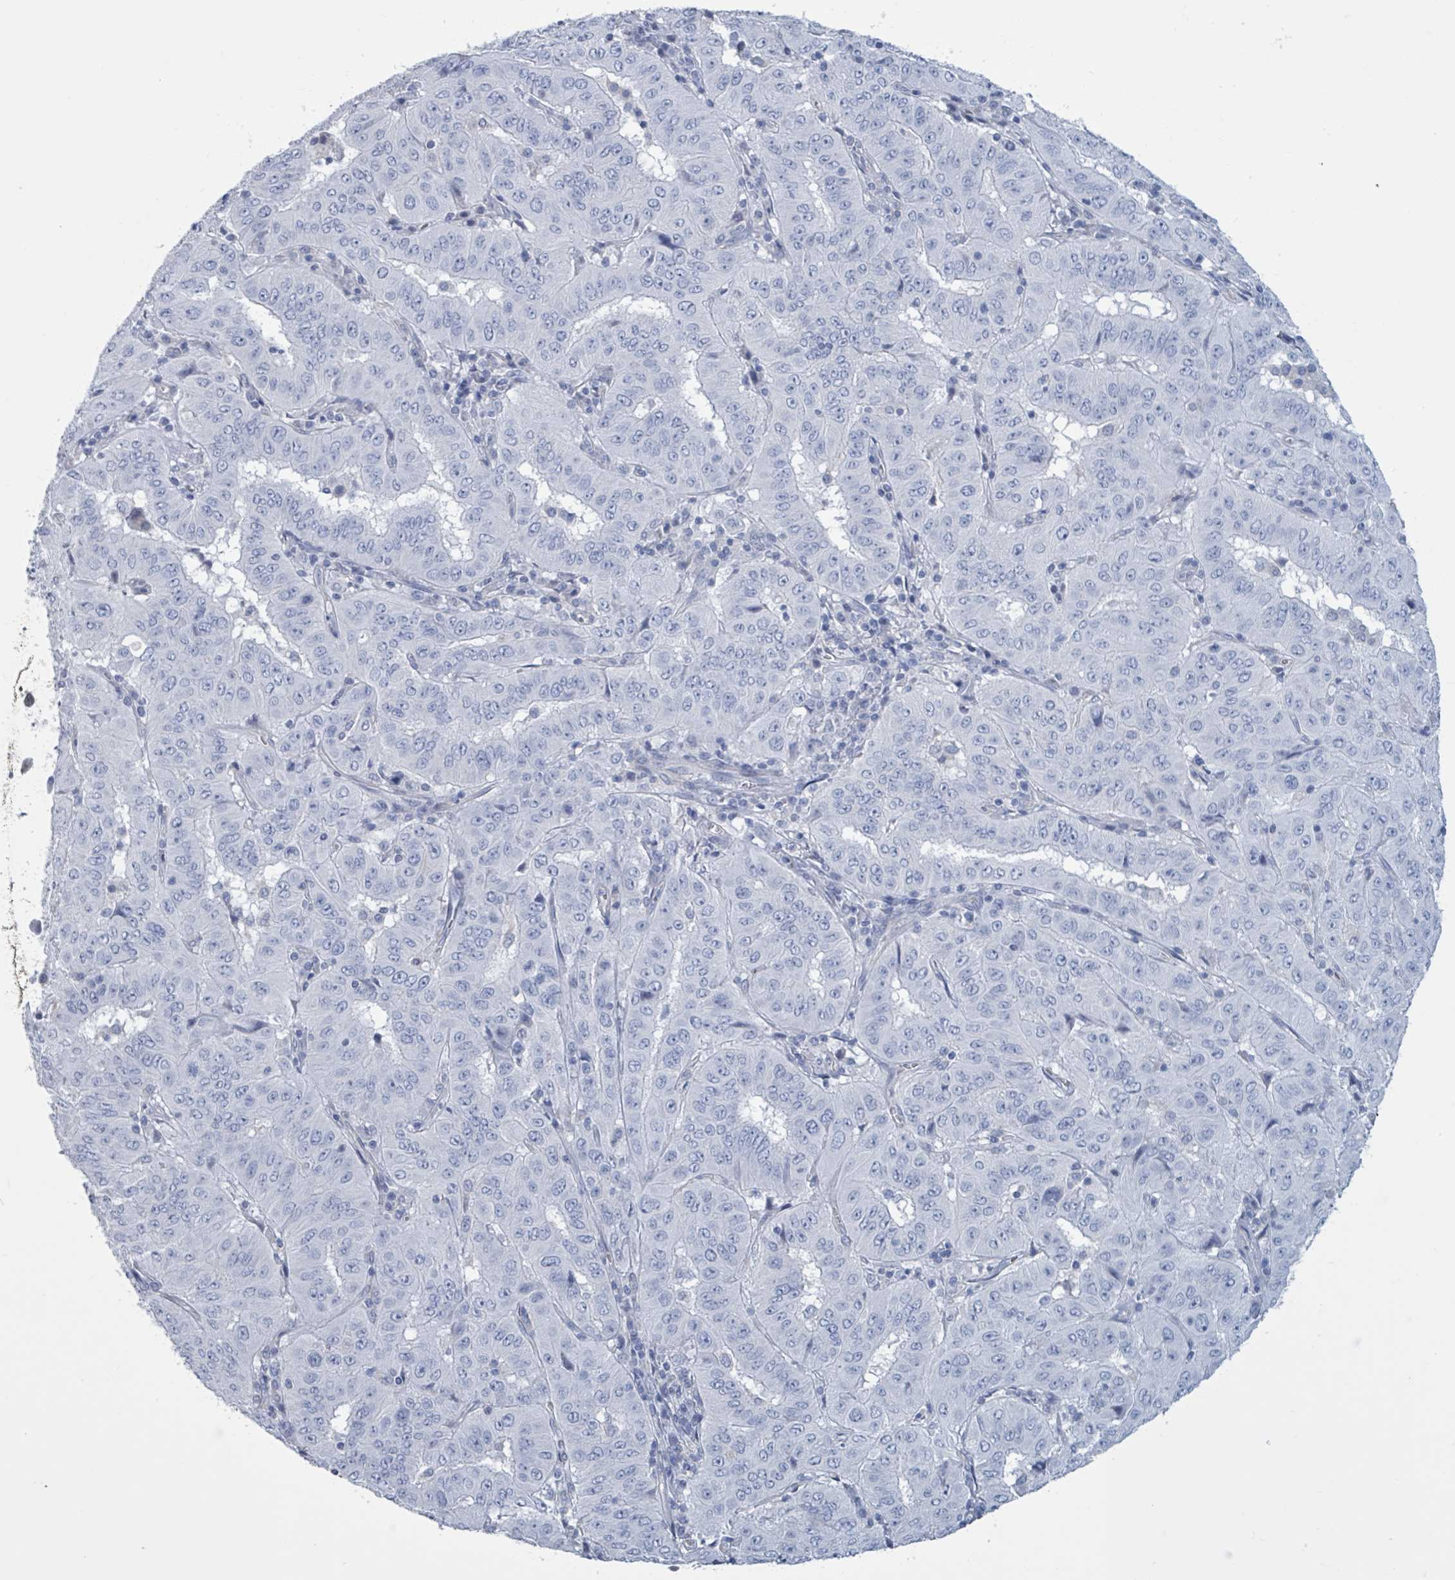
{"staining": {"intensity": "negative", "quantity": "none", "location": "none"}, "tissue": "pancreatic cancer", "cell_type": "Tumor cells", "image_type": "cancer", "snomed": [{"axis": "morphology", "description": "Adenocarcinoma, NOS"}, {"axis": "topography", "description": "Pancreas"}], "caption": "High magnification brightfield microscopy of pancreatic cancer stained with DAB (3,3'-diaminobenzidine) (brown) and counterstained with hematoxylin (blue): tumor cells show no significant staining. (DAB (3,3'-diaminobenzidine) immunohistochemistry (IHC), high magnification).", "gene": "CT45A5", "patient": {"sex": "male", "age": 63}}